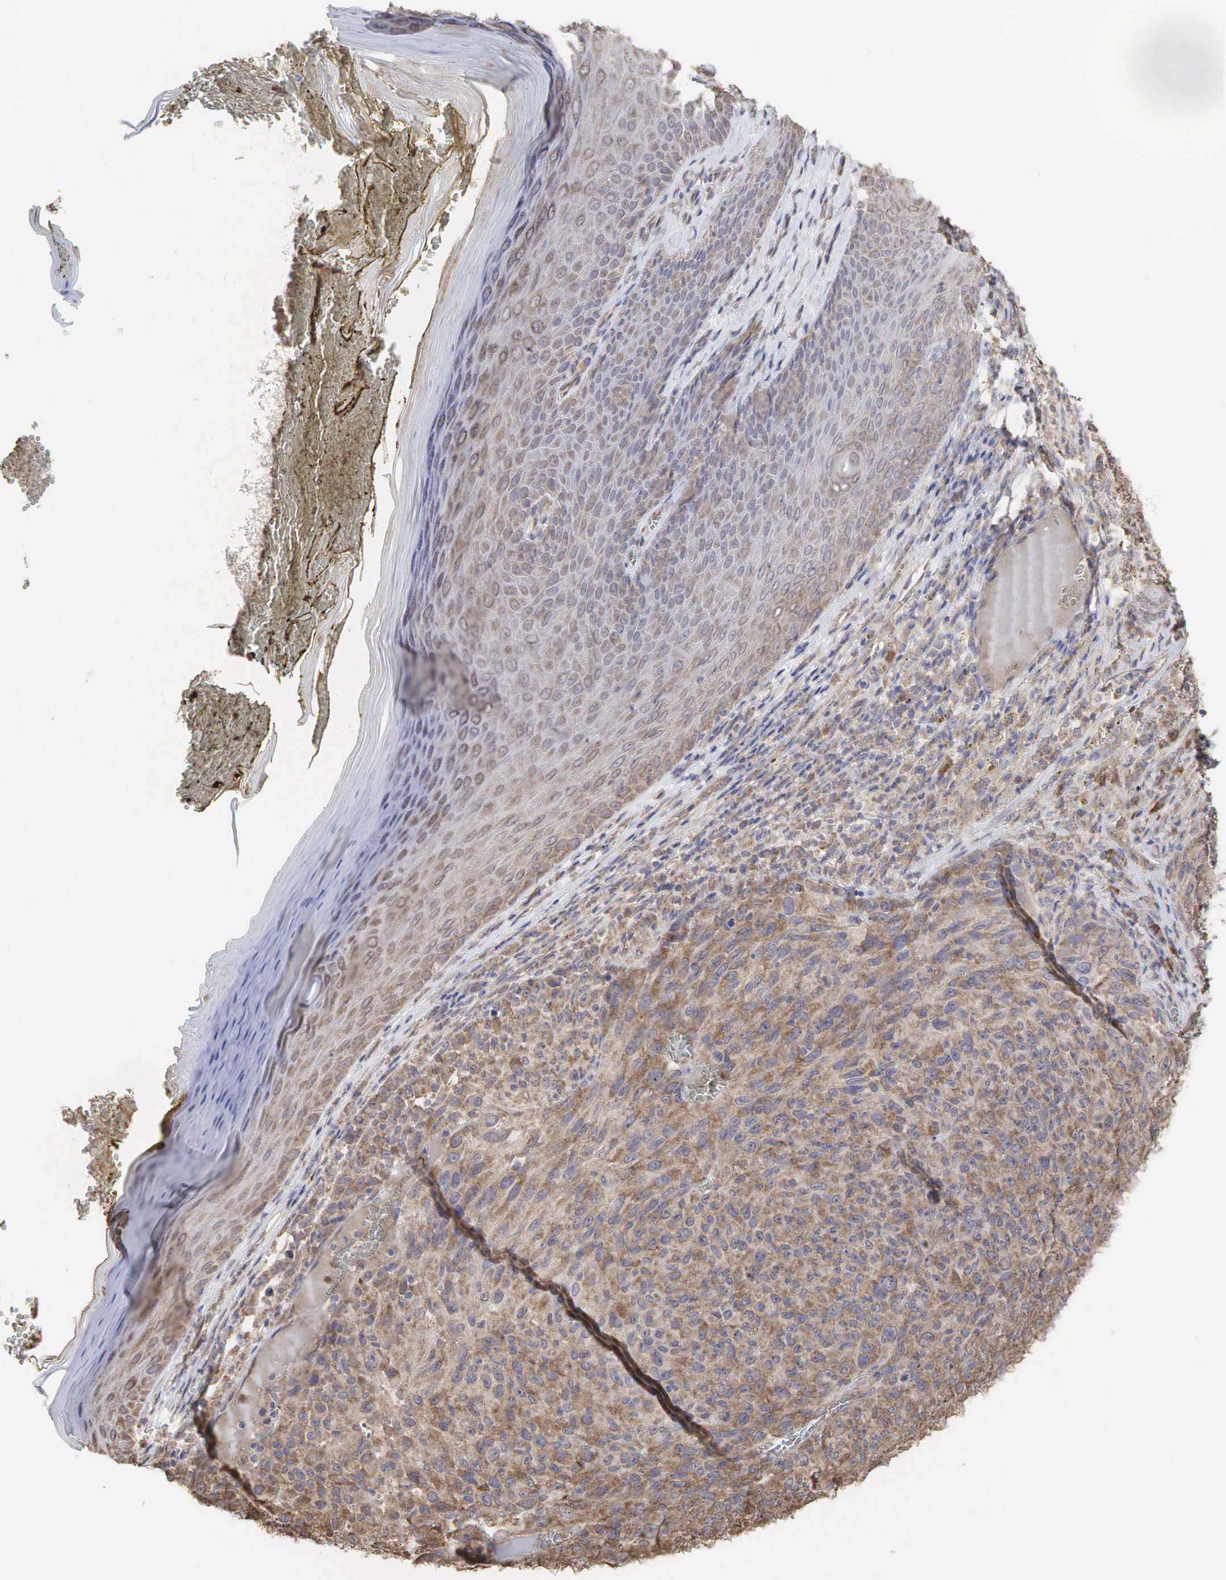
{"staining": {"intensity": "weak", "quantity": ">75%", "location": "cytoplasmic/membranous"}, "tissue": "melanoma", "cell_type": "Tumor cells", "image_type": "cancer", "snomed": [{"axis": "morphology", "description": "Malignant melanoma, NOS"}, {"axis": "topography", "description": "Skin"}], "caption": "An IHC histopathology image of tumor tissue is shown. Protein staining in brown labels weak cytoplasmic/membranous positivity in melanoma within tumor cells.", "gene": "PABPC5", "patient": {"sex": "male", "age": 76}}